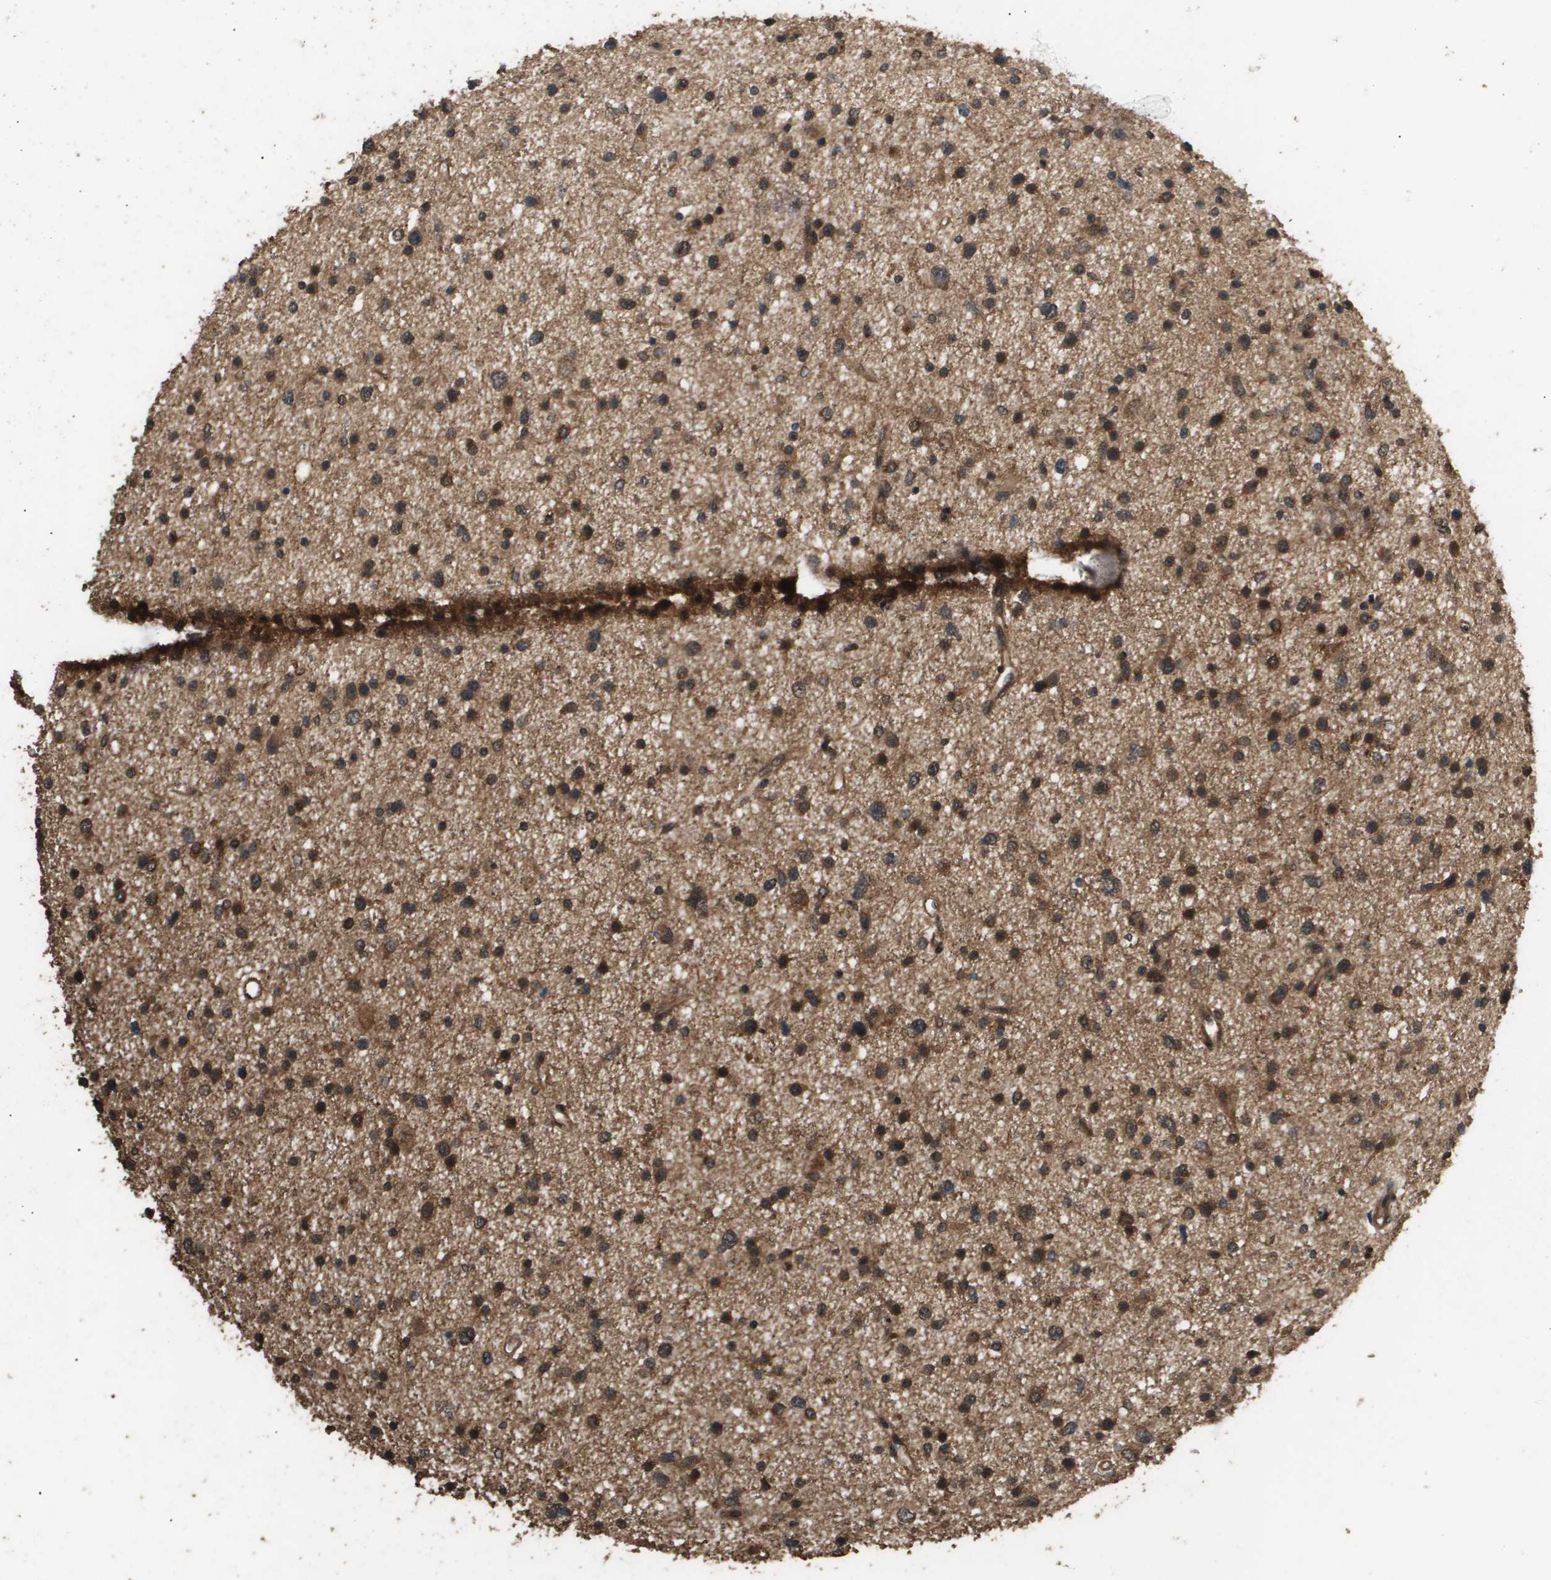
{"staining": {"intensity": "moderate", "quantity": ">75%", "location": "cytoplasmic/membranous,nuclear"}, "tissue": "glioma", "cell_type": "Tumor cells", "image_type": "cancer", "snomed": [{"axis": "morphology", "description": "Glioma, malignant, Low grade"}, {"axis": "topography", "description": "Brain"}], "caption": "Immunohistochemical staining of glioma shows medium levels of moderate cytoplasmic/membranous and nuclear protein staining in approximately >75% of tumor cells. The protein is shown in brown color, while the nuclei are stained blue.", "gene": "ING1", "patient": {"sex": "female", "age": 37}}